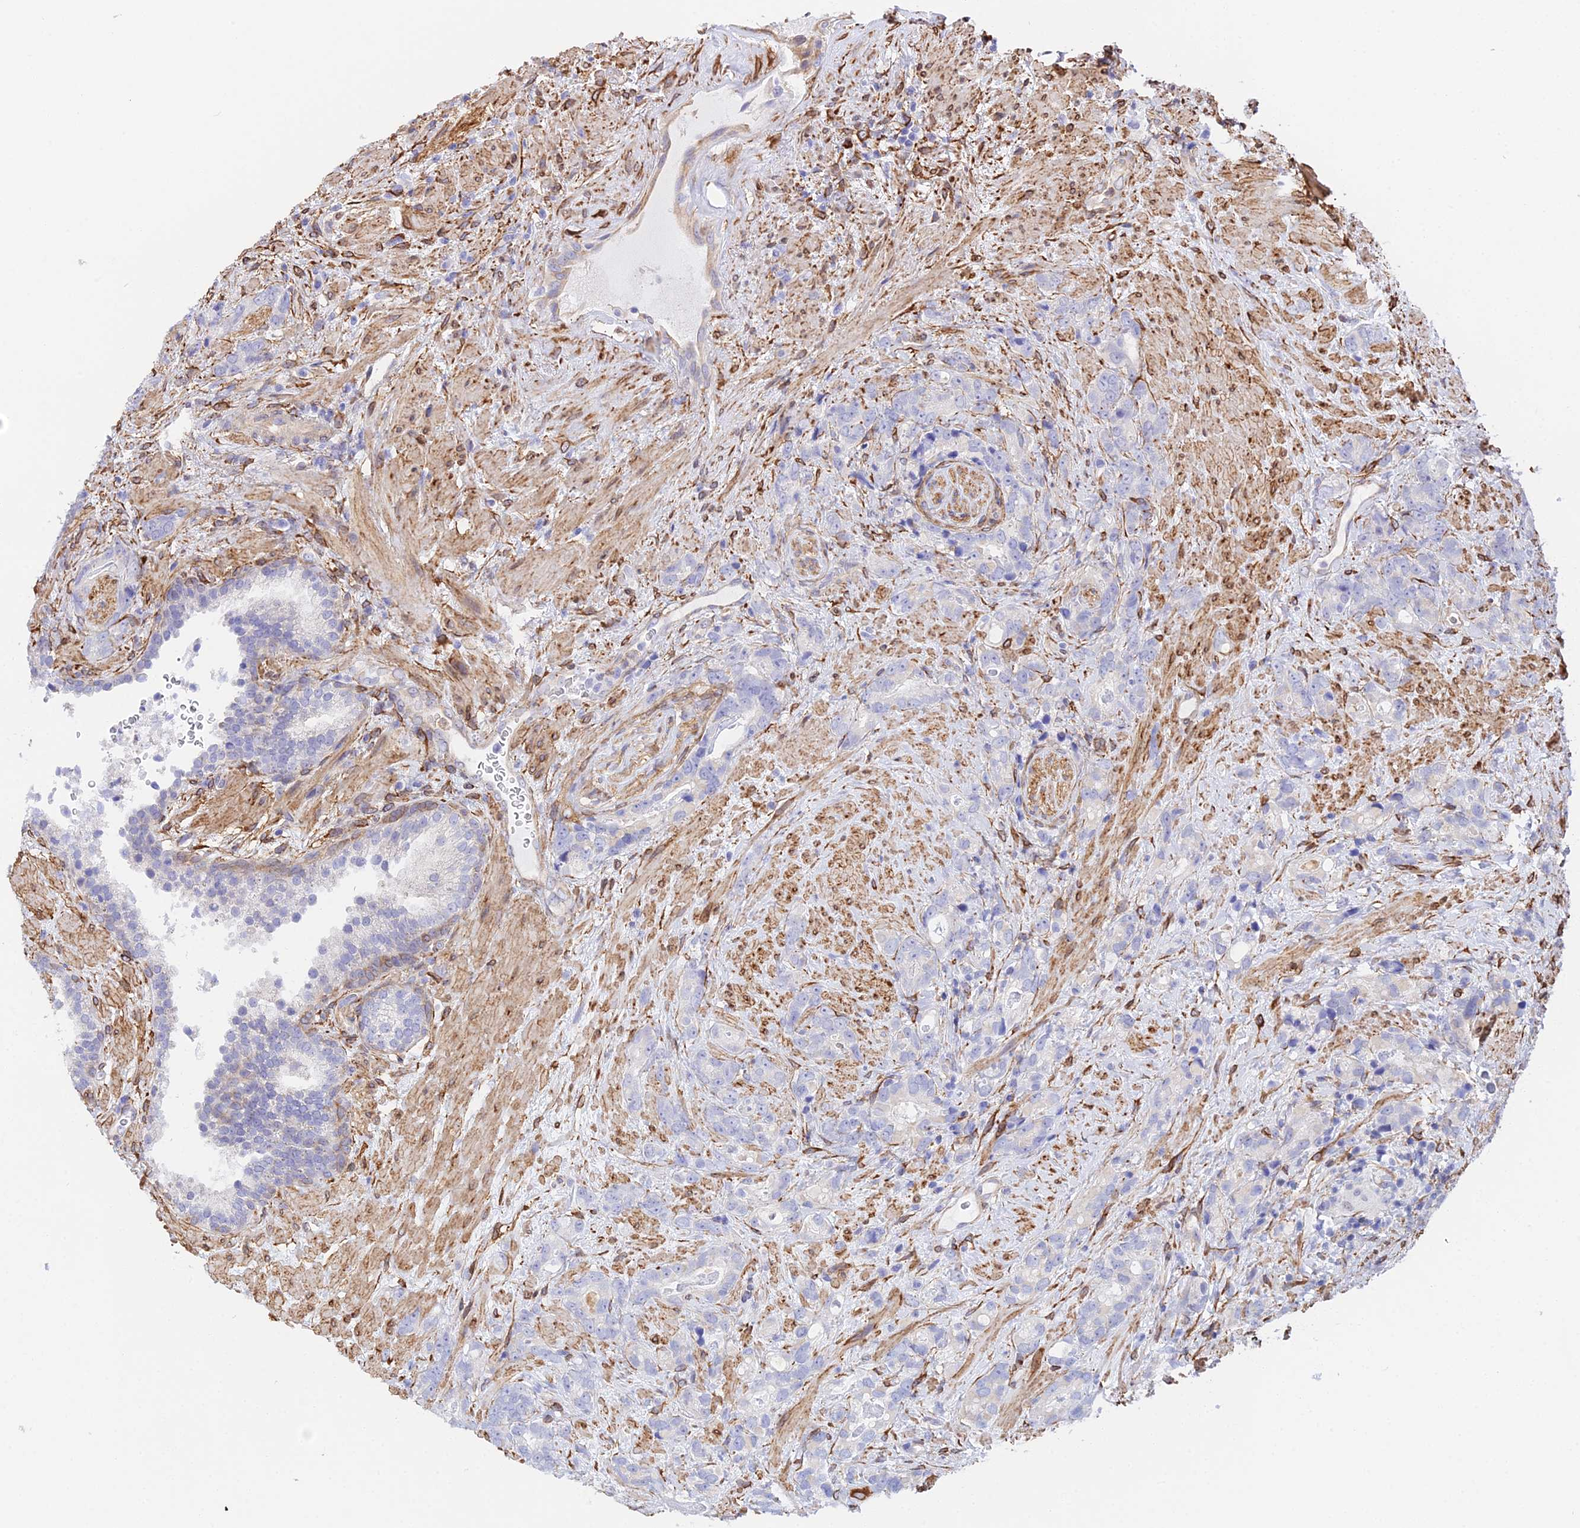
{"staining": {"intensity": "negative", "quantity": "none", "location": "none"}, "tissue": "prostate cancer", "cell_type": "Tumor cells", "image_type": "cancer", "snomed": [{"axis": "morphology", "description": "Adenocarcinoma, High grade"}, {"axis": "topography", "description": "Prostate"}], "caption": "An immunohistochemistry image of prostate adenocarcinoma (high-grade) is shown. There is no staining in tumor cells of prostate adenocarcinoma (high-grade).", "gene": "MXRA7", "patient": {"sex": "male", "age": 74}}